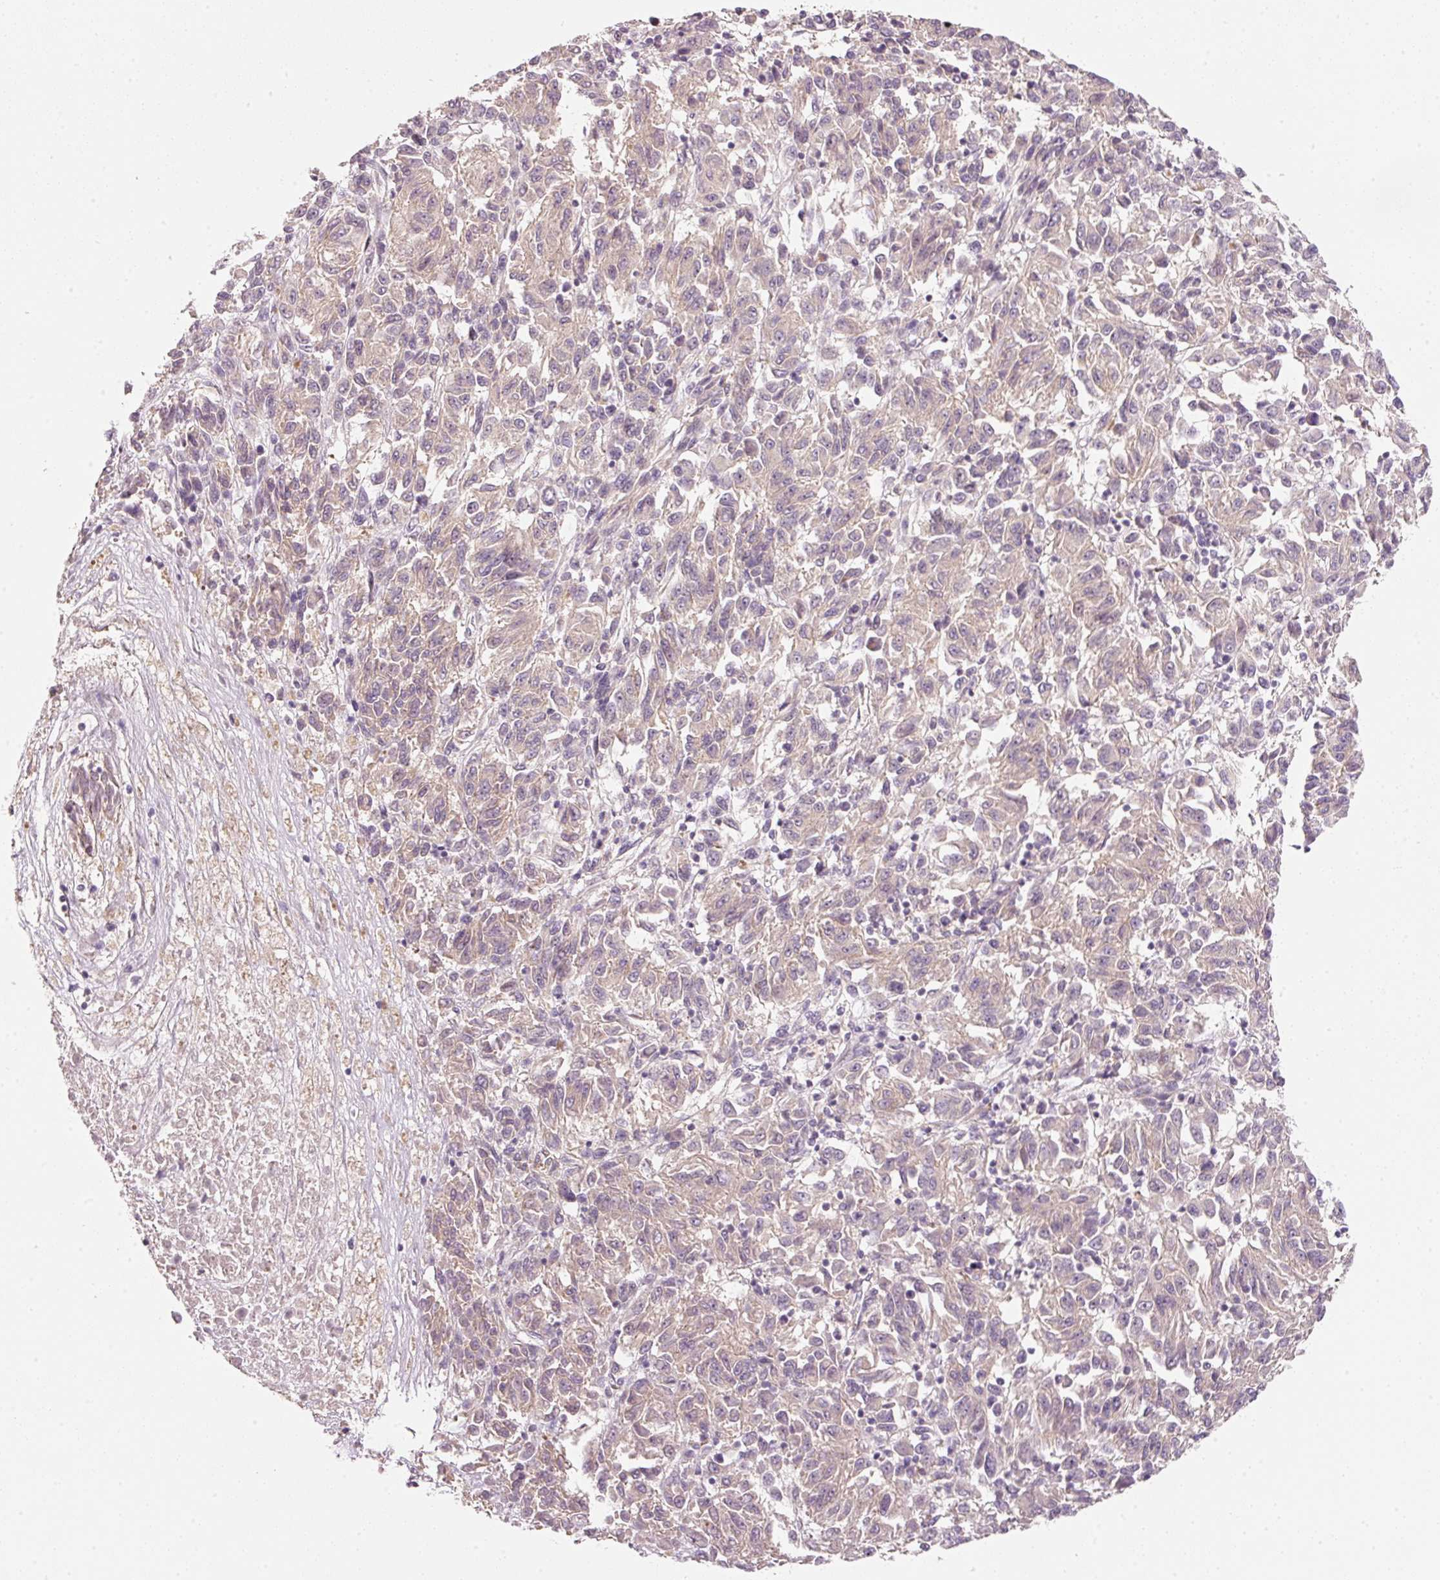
{"staining": {"intensity": "weak", "quantity": "25%-75%", "location": "cytoplasmic/membranous"}, "tissue": "melanoma", "cell_type": "Tumor cells", "image_type": "cancer", "snomed": [{"axis": "morphology", "description": "Malignant melanoma, Metastatic site"}, {"axis": "topography", "description": "Lung"}], "caption": "Immunohistochemical staining of human malignant melanoma (metastatic site) reveals weak cytoplasmic/membranous protein staining in approximately 25%-75% of tumor cells.", "gene": "TIRAP", "patient": {"sex": "male", "age": 64}}